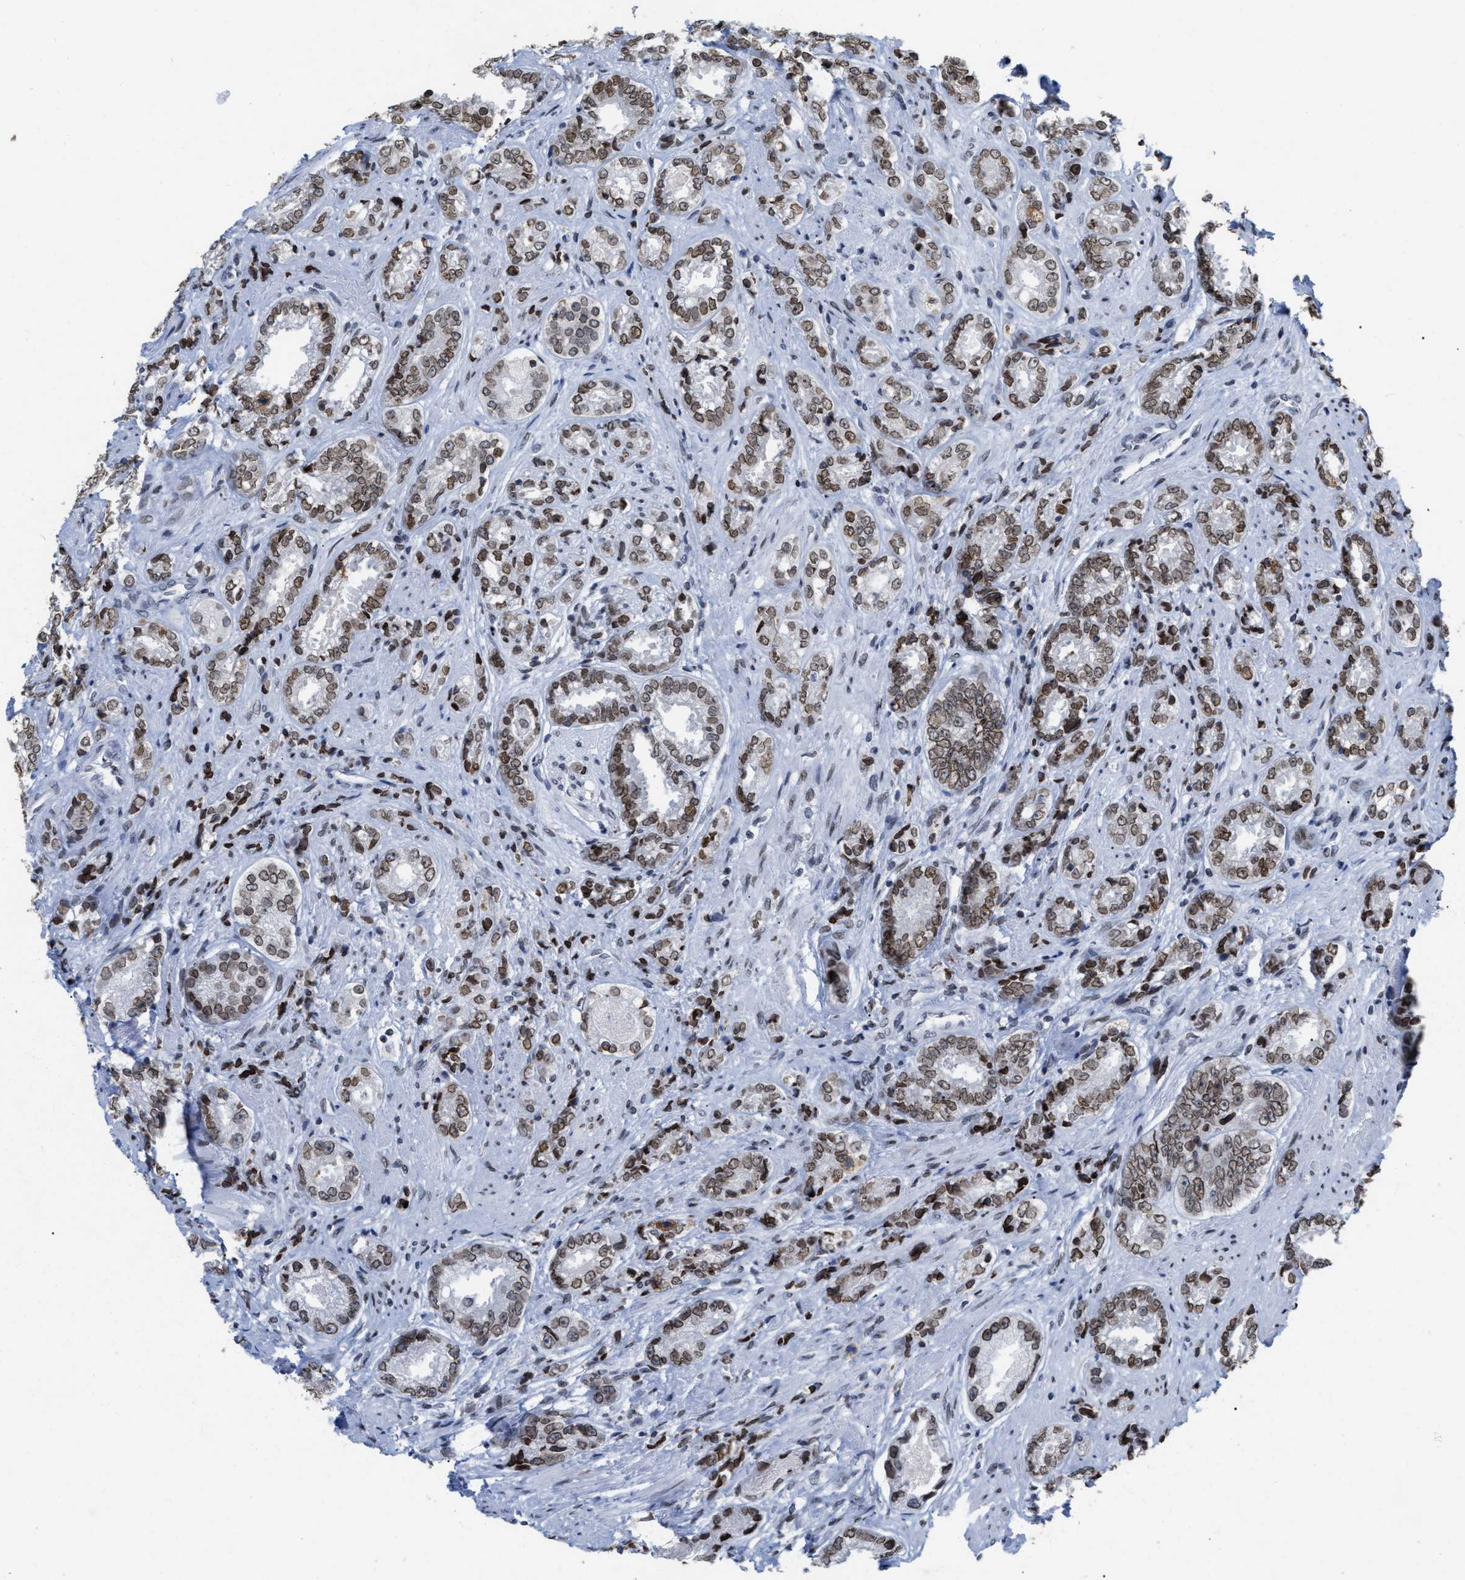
{"staining": {"intensity": "moderate", "quantity": ">75%", "location": "cytoplasmic/membranous,nuclear"}, "tissue": "prostate cancer", "cell_type": "Tumor cells", "image_type": "cancer", "snomed": [{"axis": "morphology", "description": "Adenocarcinoma, High grade"}, {"axis": "topography", "description": "Prostate"}], "caption": "About >75% of tumor cells in human prostate cancer demonstrate moderate cytoplasmic/membranous and nuclear protein positivity as visualized by brown immunohistochemical staining.", "gene": "TPR", "patient": {"sex": "male", "age": 61}}